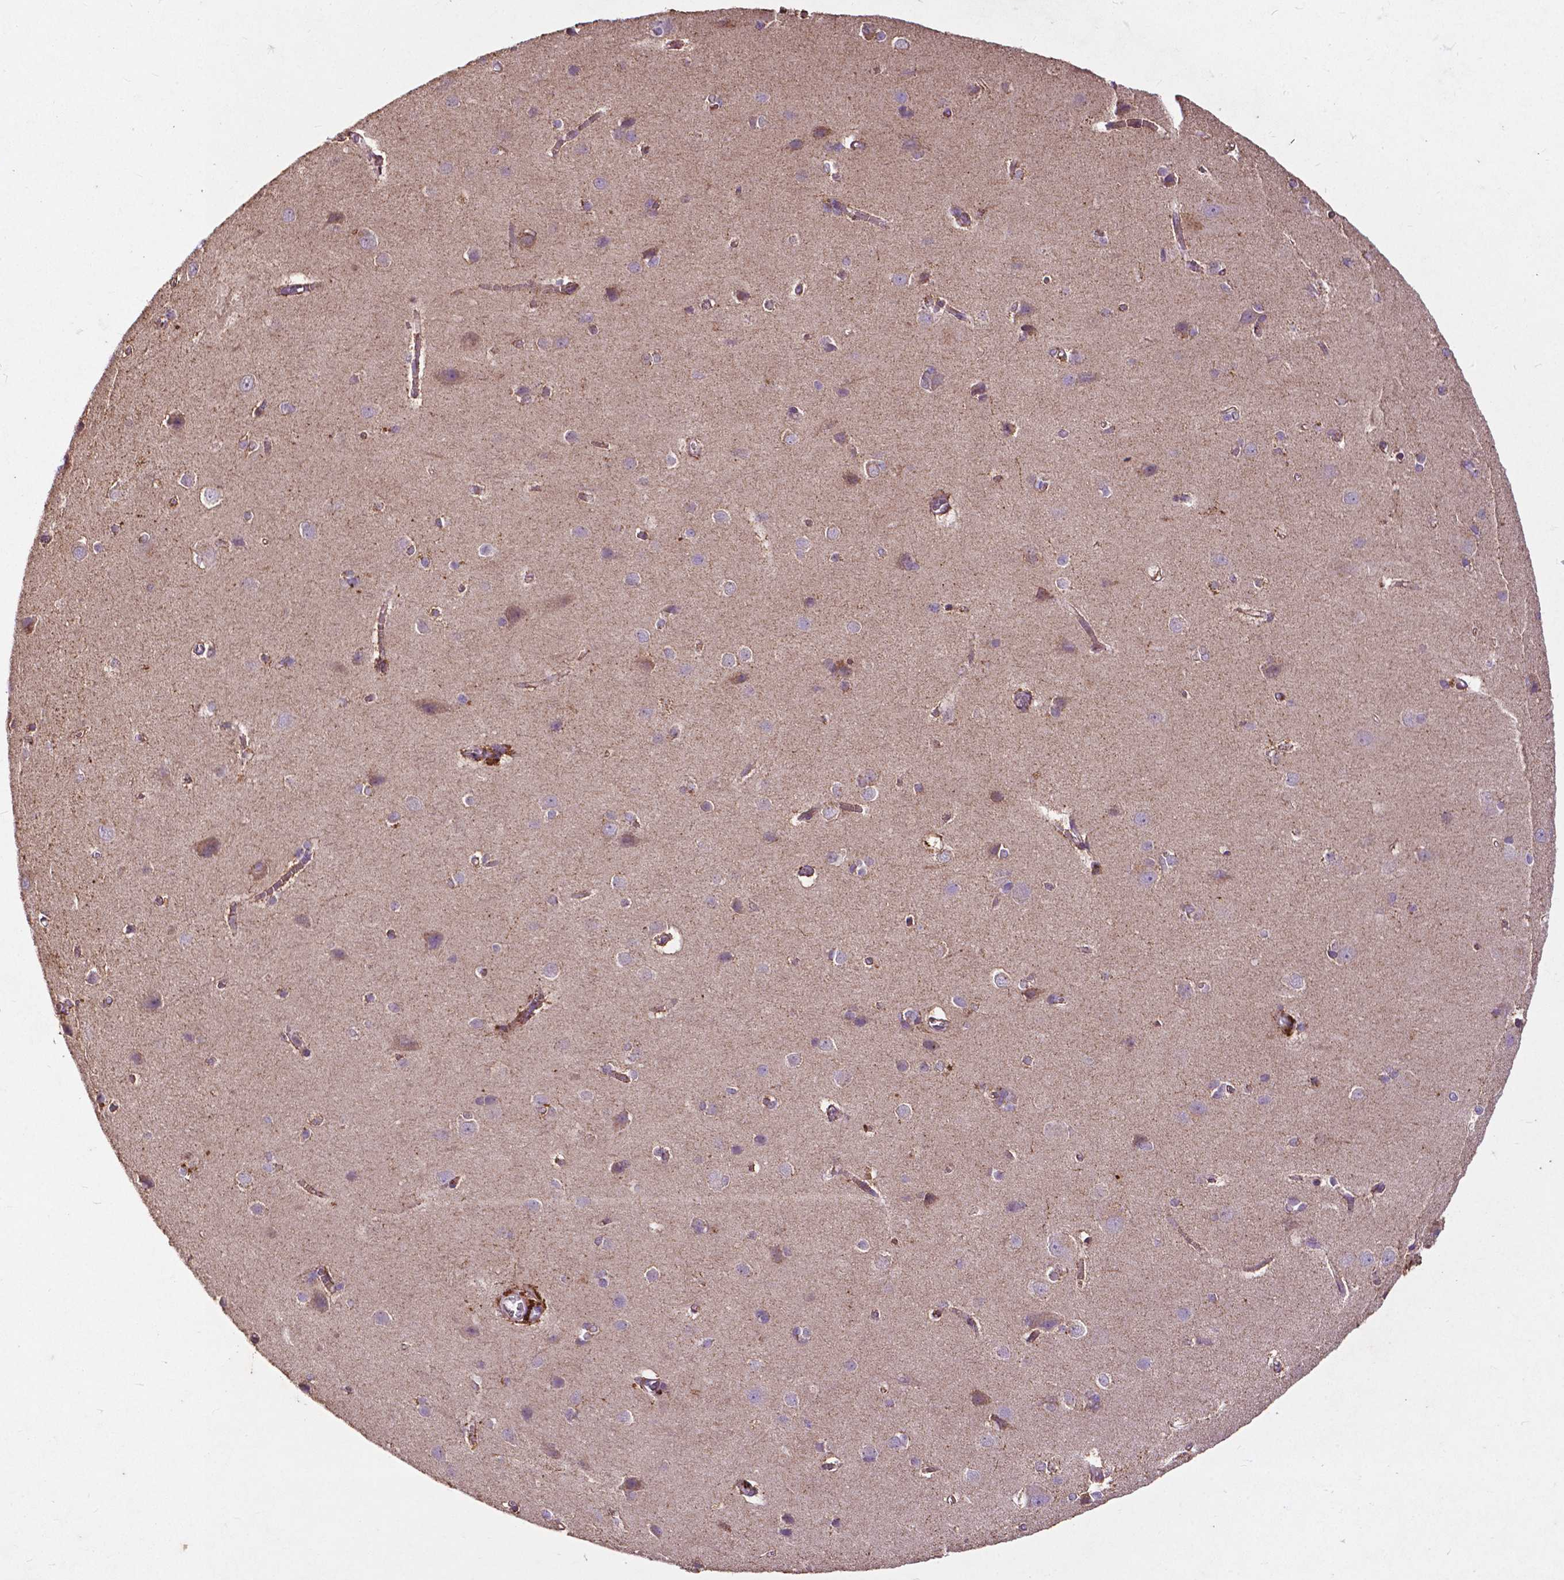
{"staining": {"intensity": "moderate", "quantity": "25%-75%", "location": "cytoplasmic/membranous"}, "tissue": "cerebral cortex", "cell_type": "Endothelial cells", "image_type": "normal", "snomed": [{"axis": "morphology", "description": "Normal tissue, NOS"}, {"axis": "topography", "description": "Cerebral cortex"}], "caption": "The photomicrograph demonstrates immunohistochemical staining of unremarkable cerebral cortex. There is moderate cytoplasmic/membranous expression is identified in approximately 25%-75% of endothelial cells. The staining is performed using DAB (3,3'-diaminobenzidine) brown chromogen to label protein expression. The nuclei are counter-stained blue using hematoxylin.", "gene": "THEGL", "patient": {"sex": "male", "age": 37}}